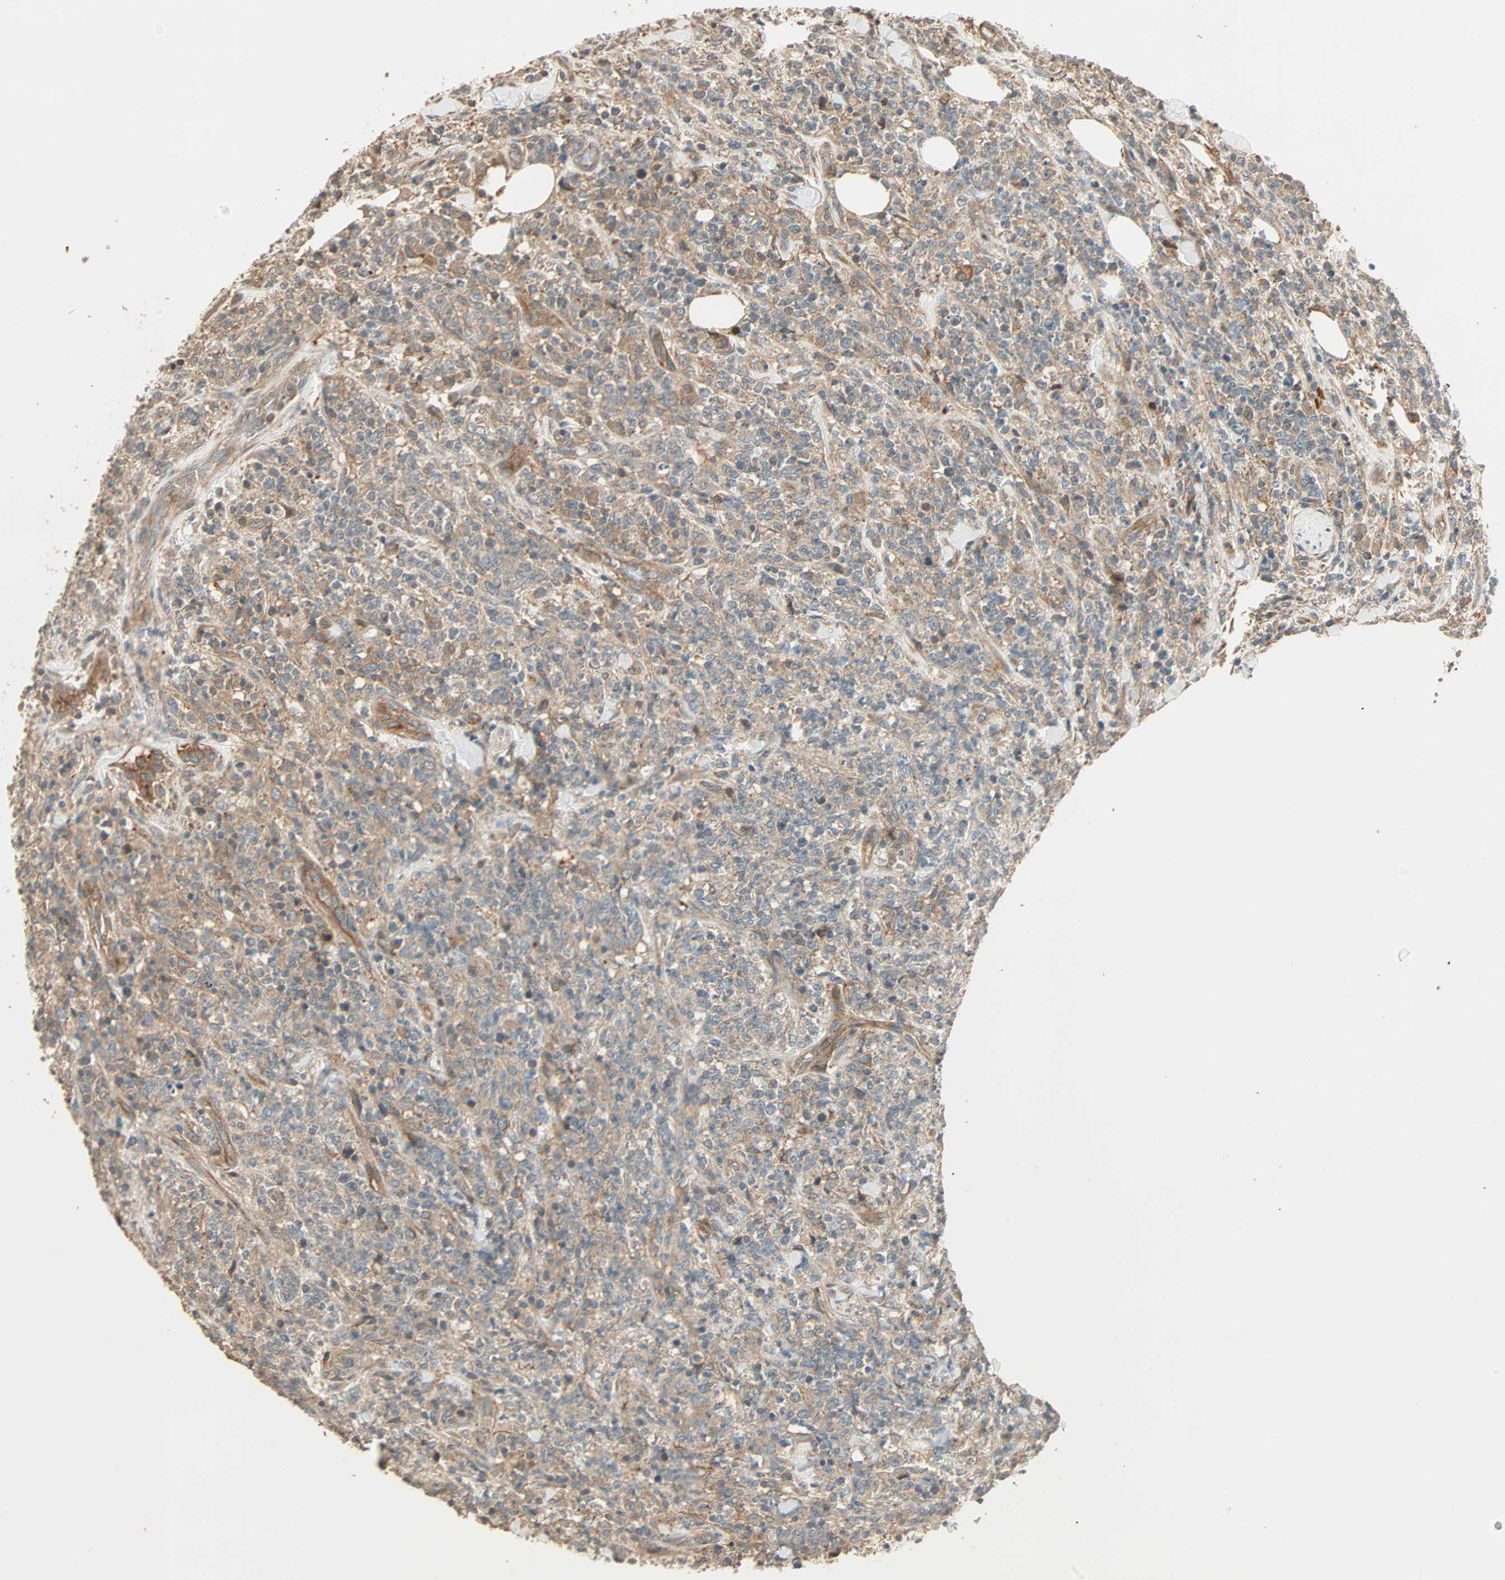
{"staining": {"intensity": "weak", "quantity": "25%-75%", "location": "cytoplasmic/membranous"}, "tissue": "lymphoma", "cell_type": "Tumor cells", "image_type": "cancer", "snomed": [{"axis": "morphology", "description": "Malignant lymphoma, non-Hodgkin's type, High grade"}, {"axis": "topography", "description": "Soft tissue"}], "caption": "Immunohistochemical staining of human lymphoma reveals weak cytoplasmic/membranous protein expression in approximately 25%-75% of tumor cells.", "gene": "GALK1", "patient": {"sex": "male", "age": 18}}